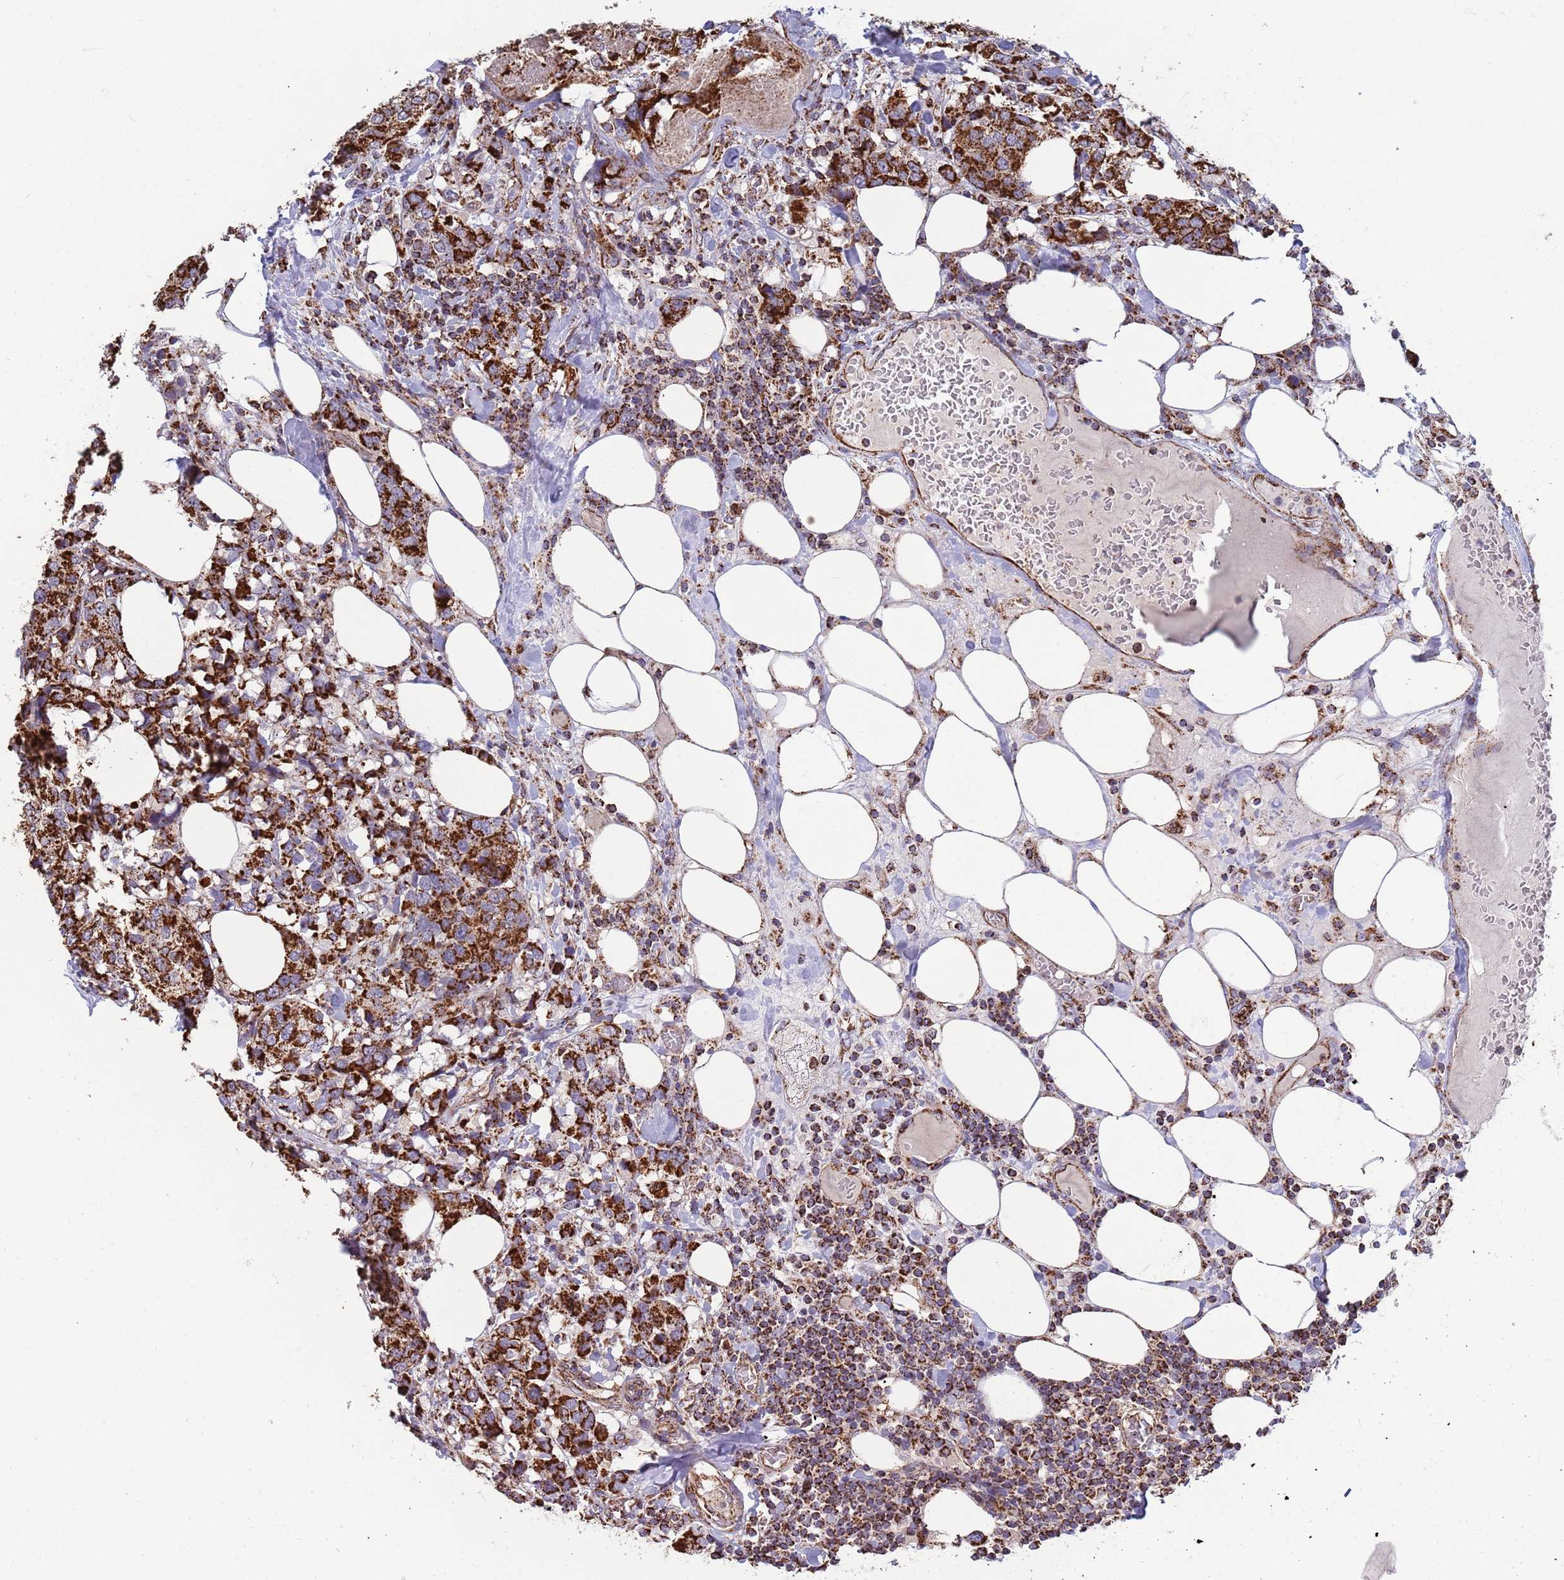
{"staining": {"intensity": "strong", "quantity": ">75%", "location": "cytoplasmic/membranous"}, "tissue": "breast cancer", "cell_type": "Tumor cells", "image_type": "cancer", "snomed": [{"axis": "morphology", "description": "Lobular carcinoma"}, {"axis": "topography", "description": "Breast"}], "caption": "An immunohistochemistry micrograph of tumor tissue is shown. Protein staining in brown highlights strong cytoplasmic/membranous positivity in breast lobular carcinoma within tumor cells.", "gene": "VPS16", "patient": {"sex": "female", "age": 59}}